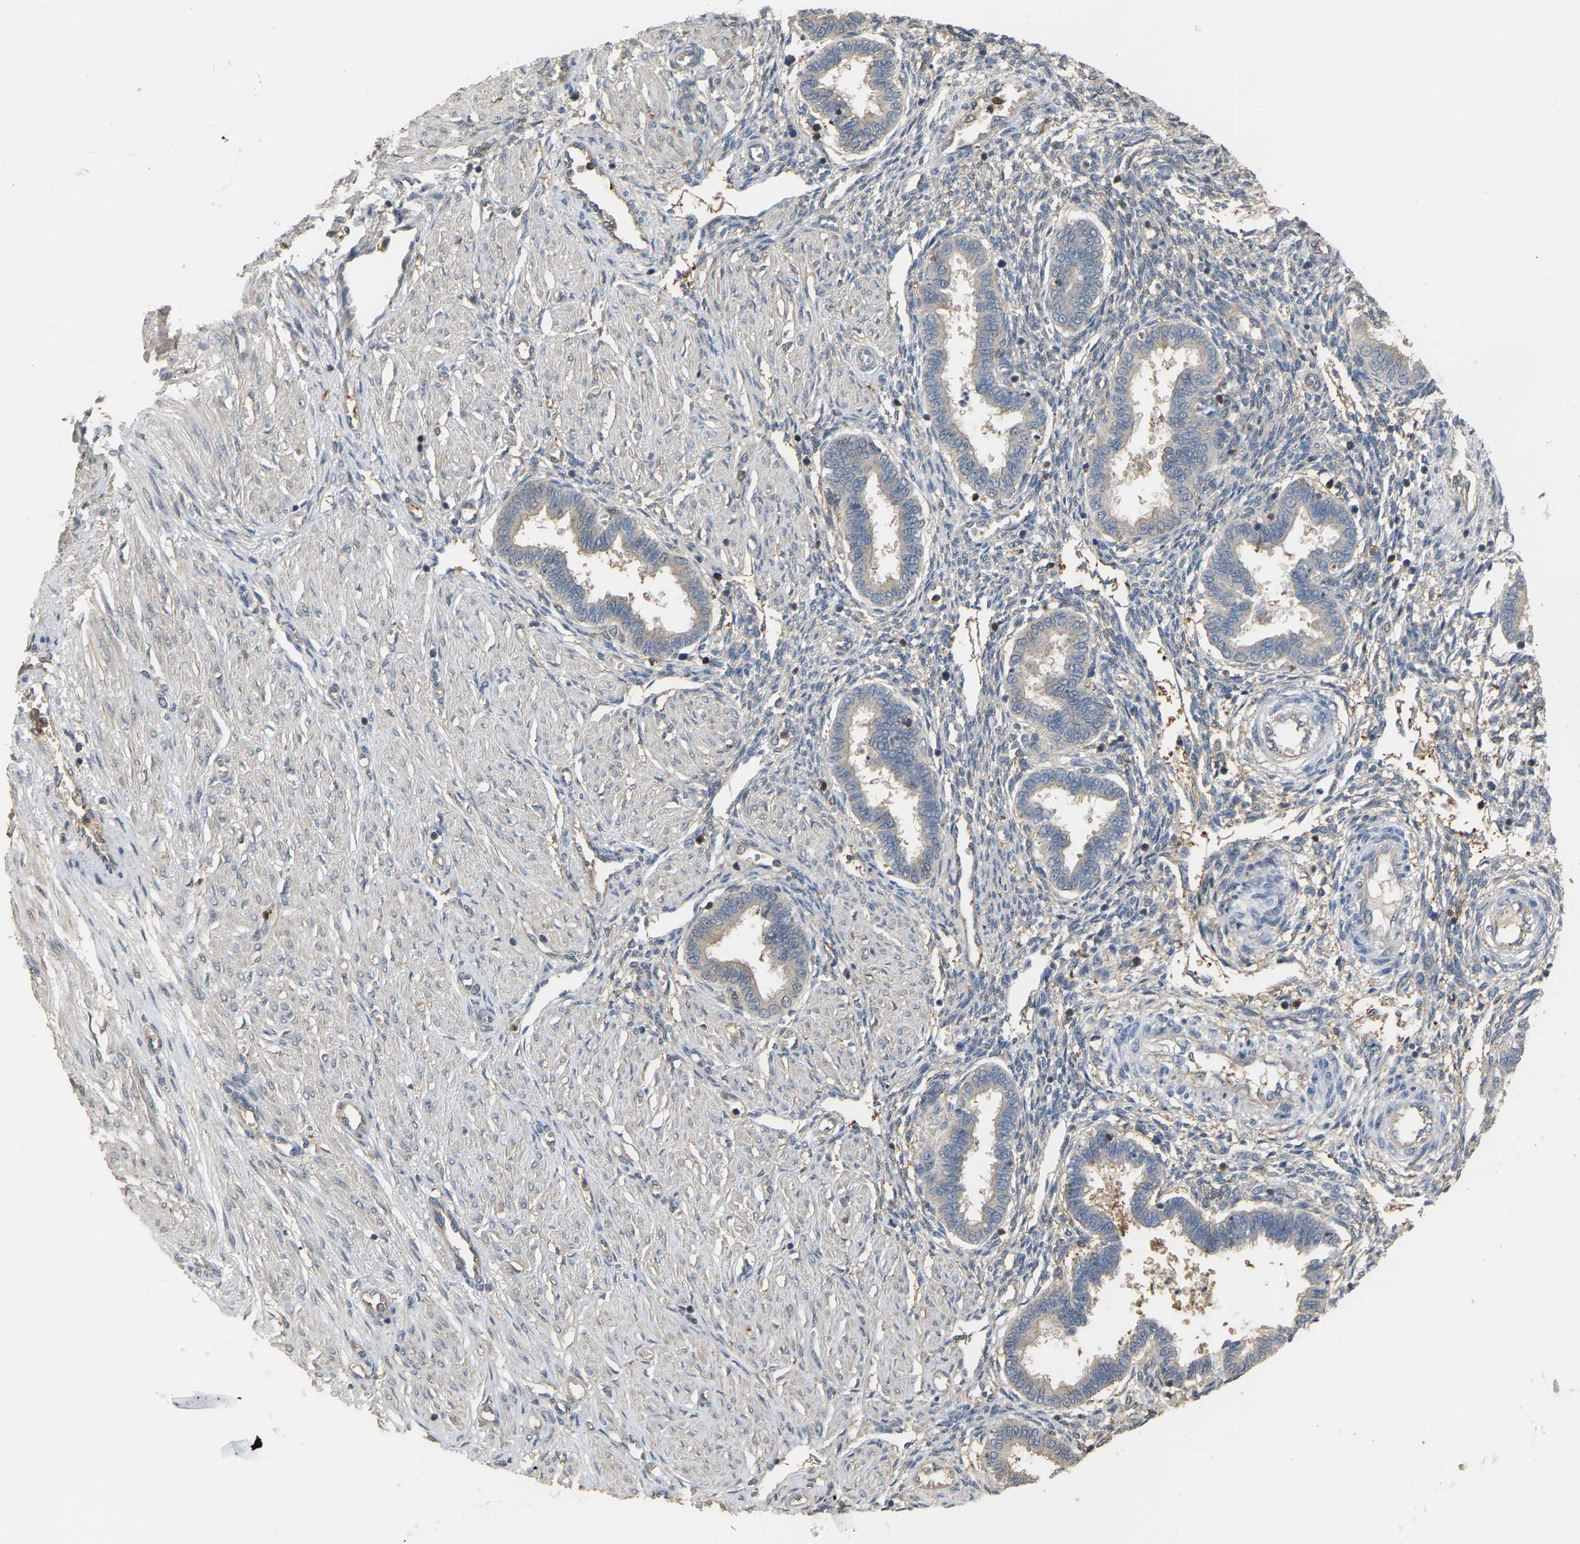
{"staining": {"intensity": "weak", "quantity": "<25%", "location": "cytoplasmic/membranous"}, "tissue": "endometrium", "cell_type": "Cells in endometrial stroma", "image_type": "normal", "snomed": [{"axis": "morphology", "description": "Normal tissue, NOS"}, {"axis": "topography", "description": "Endometrium"}], "caption": "This histopathology image is of normal endometrium stained with immunohistochemistry to label a protein in brown with the nuclei are counter-stained blue. There is no positivity in cells in endometrial stroma.", "gene": "MTPN", "patient": {"sex": "female", "age": 33}}